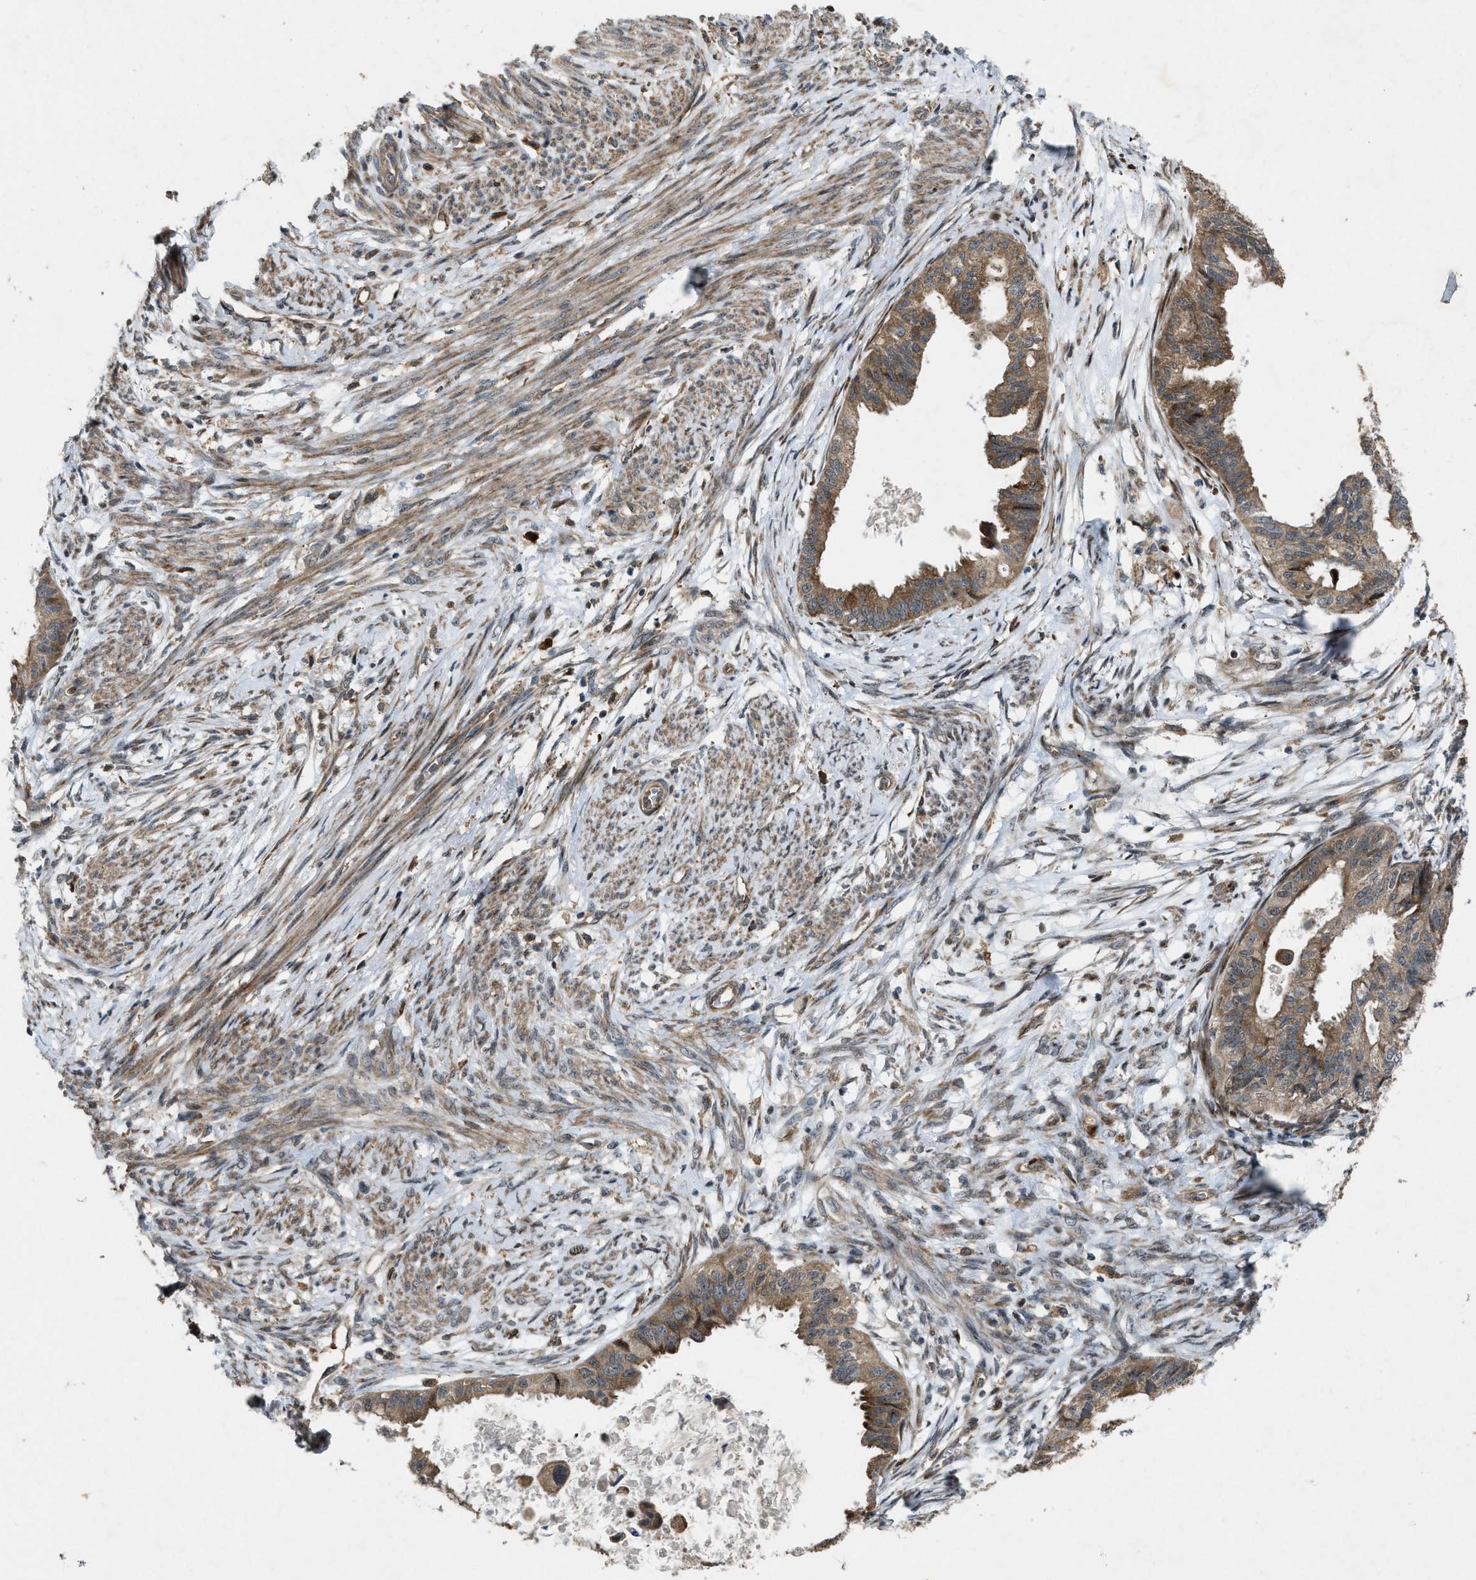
{"staining": {"intensity": "moderate", "quantity": ">75%", "location": "cytoplasmic/membranous"}, "tissue": "cervical cancer", "cell_type": "Tumor cells", "image_type": "cancer", "snomed": [{"axis": "morphology", "description": "Normal tissue, NOS"}, {"axis": "morphology", "description": "Adenocarcinoma, NOS"}, {"axis": "topography", "description": "Cervix"}, {"axis": "topography", "description": "Endometrium"}], "caption": "This is a photomicrograph of immunohistochemistry staining of adenocarcinoma (cervical), which shows moderate positivity in the cytoplasmic/membranous of tumor cells.", "gene": "LRRC72", "patient": {"sex": "female", "age": 86}}